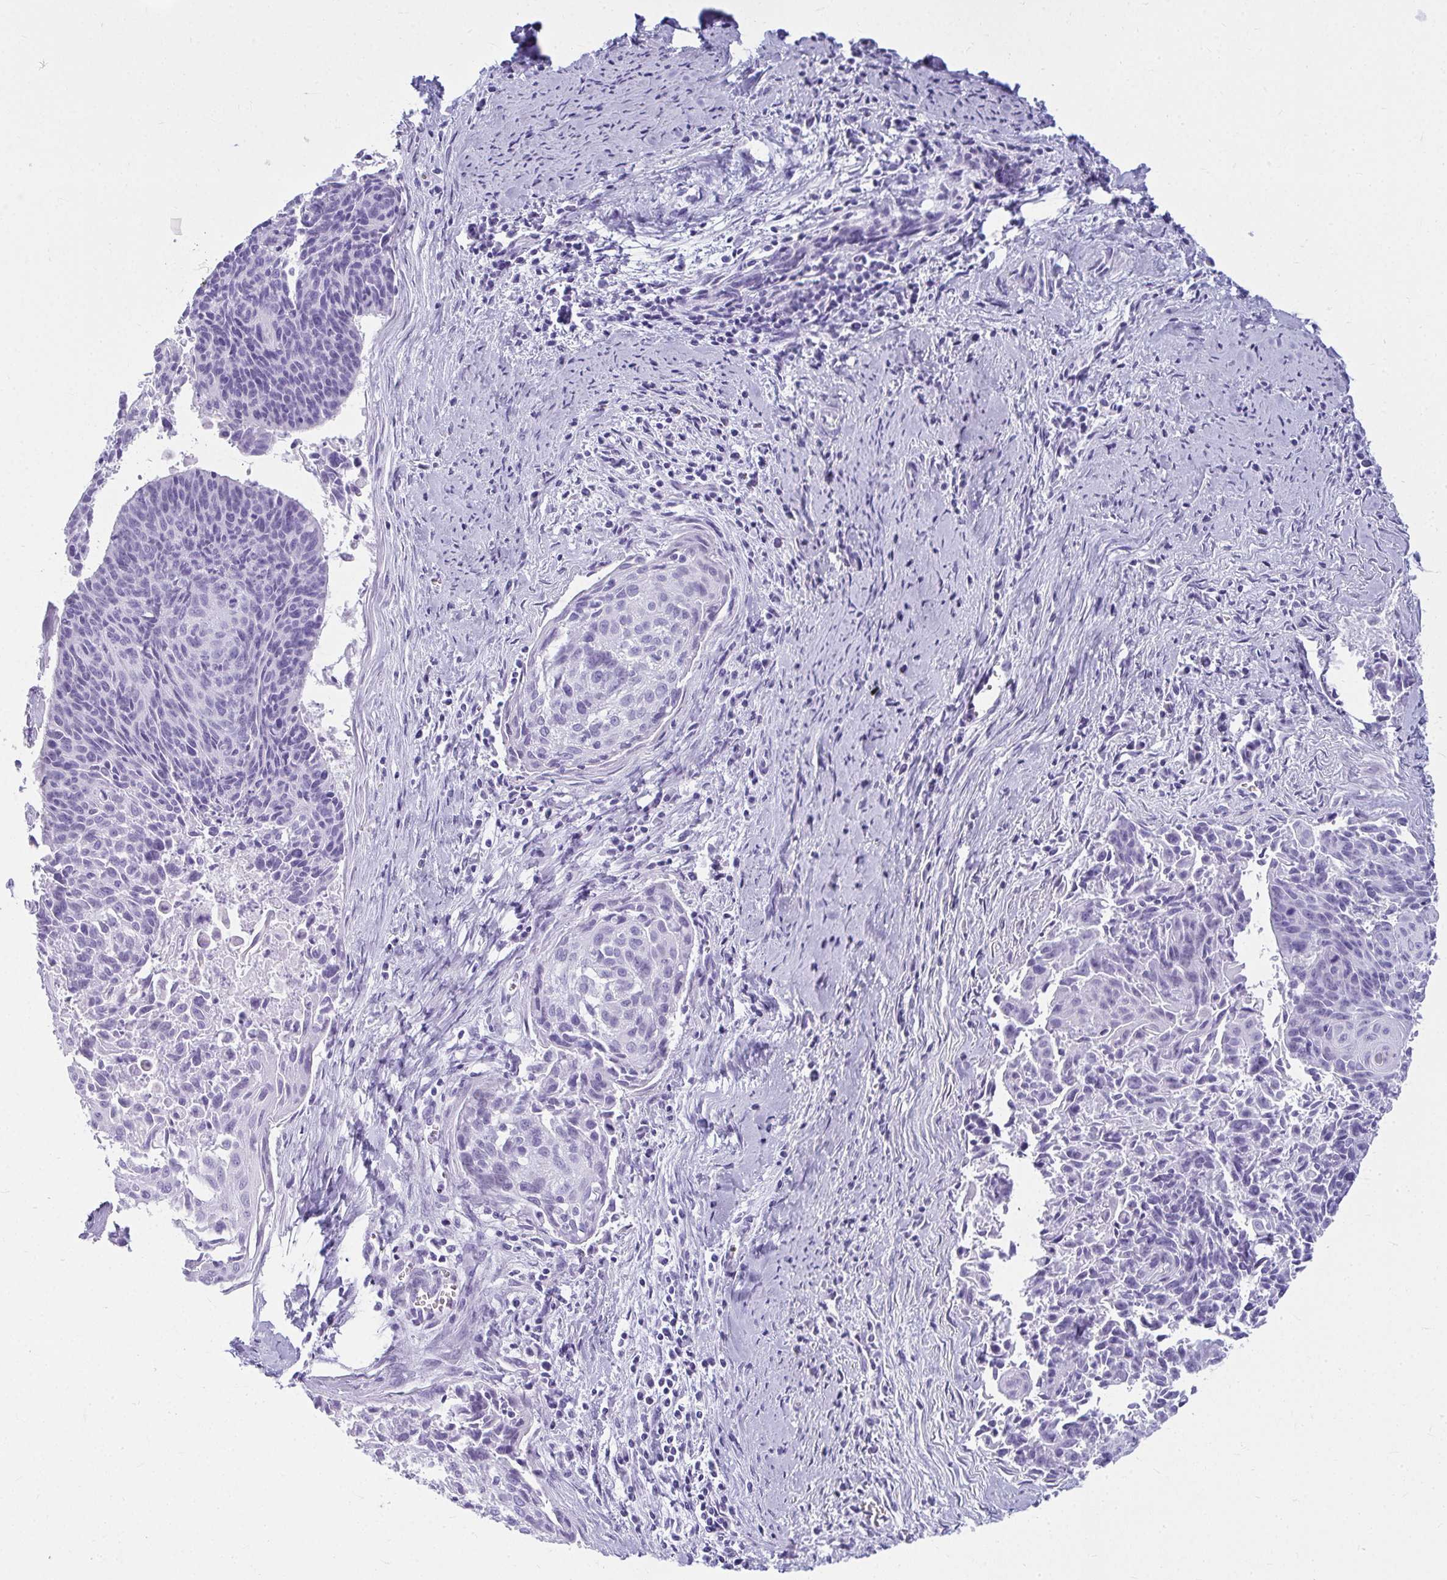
{"staining": {"intensity": "negative", "quantity": "none", "location": "none"}, "tissue": "cervical cancer", "cell_type": "Tumor cells", "image_type": "cancer", "snomed": [{"axis": "morphology", "description": "Squamous cell carcinoma, NOS"}, {"axis": "topography", "description": "Cervix"}], "caption": "DAB immunohistochemical staining of human cervical cancer (squamous cell carcinoma) shows no significant positivity in tumor cells.", "gene": "CLGN", "patient": {"sex": "female", "age": 55}}